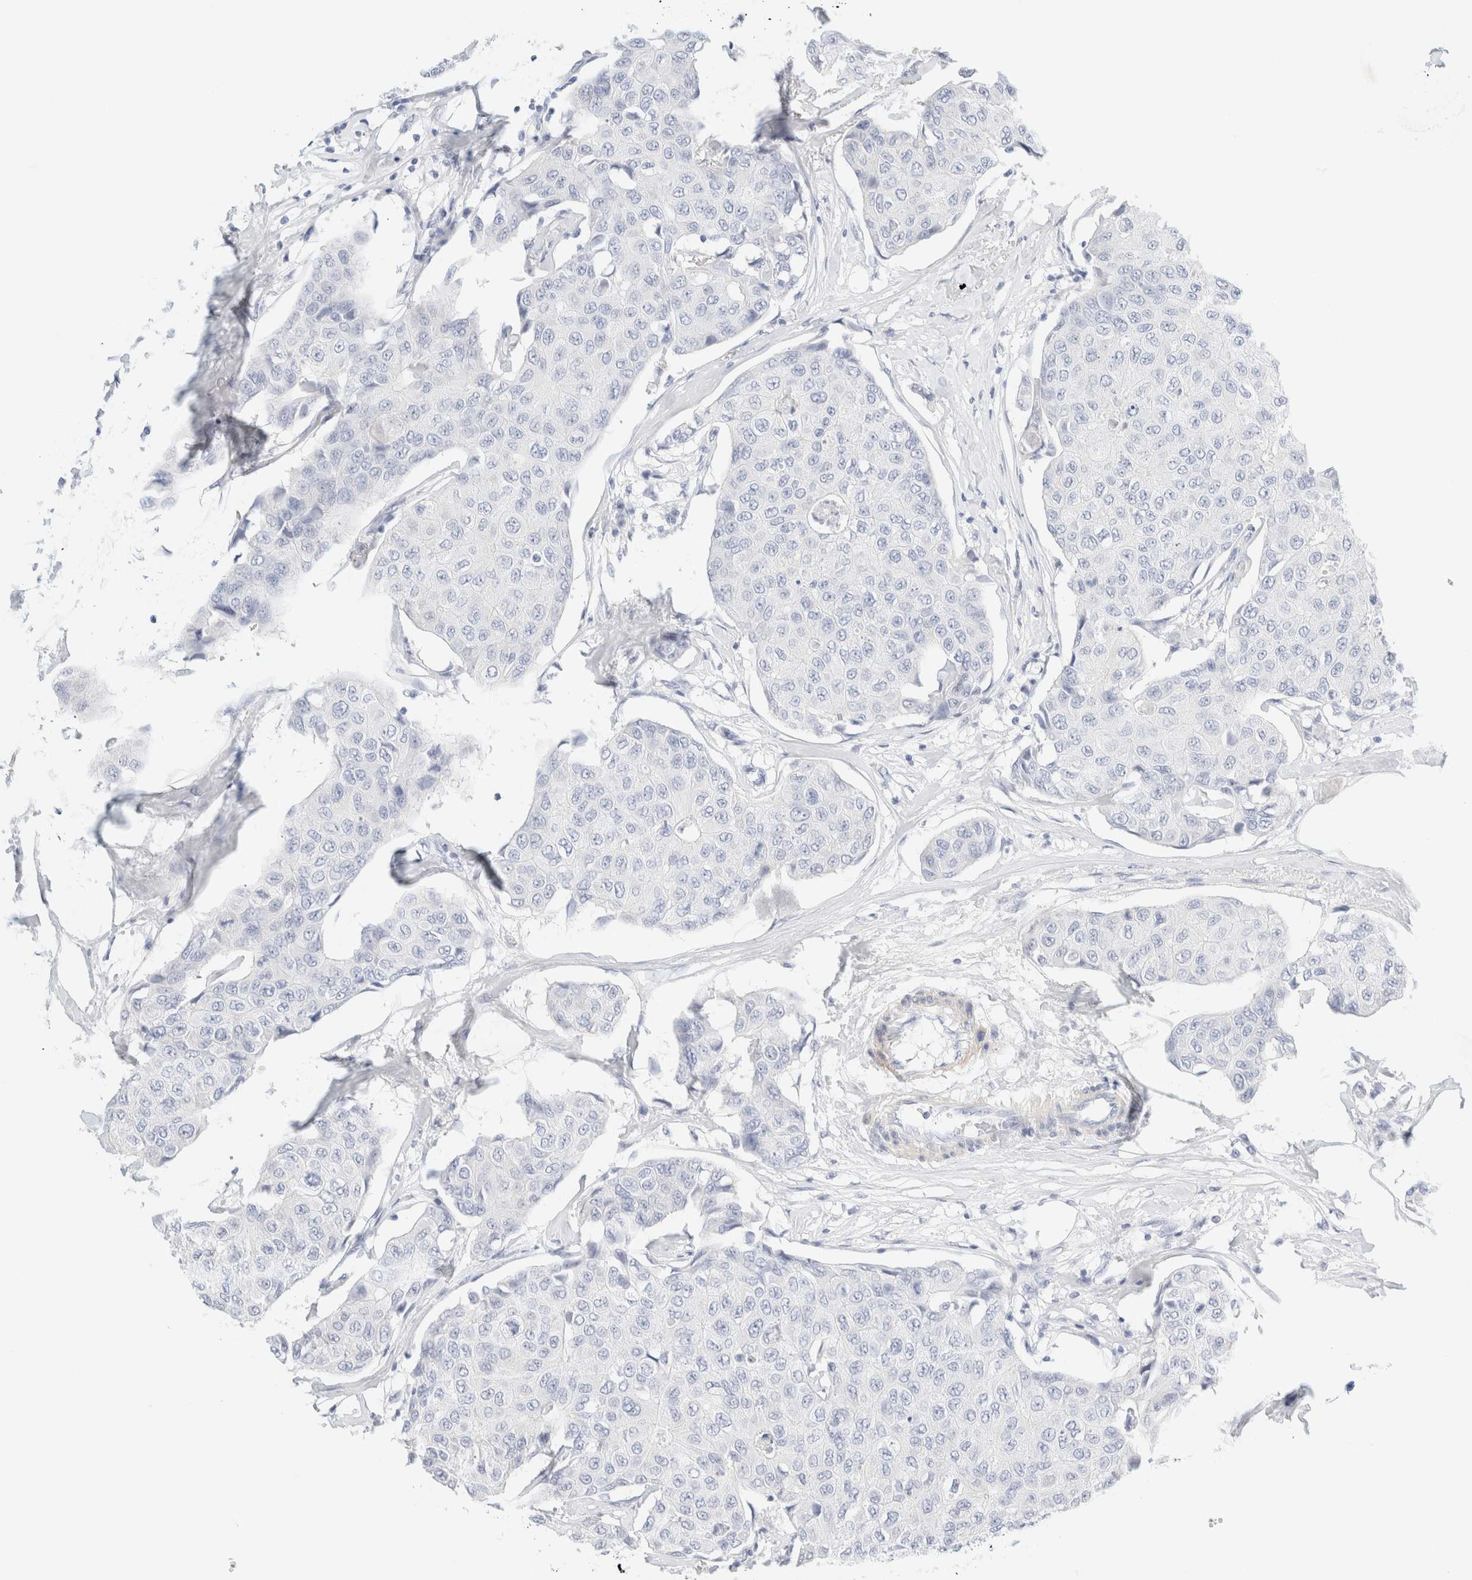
{"staining": {"intensity": "negative", "quantity": "none", "location": "none"}, "tissue": "breast cancer", "cell_type": "Tumor cells", "image_type": "cancer", "snomed": [{"axis": "morphology", "description": "Duct carcinoma"}, {"axis": "topography", "description": "Breast"}], "caption": "This histopathology image is of intraductal carcinoma (breast) stained with immunohistochemistry to label a protein in brown with the nuclei are counter-stained blue. There is no expression in tumor cells.", "gene": "DPYS", "patient": {"sex": "female", "age": 80}}